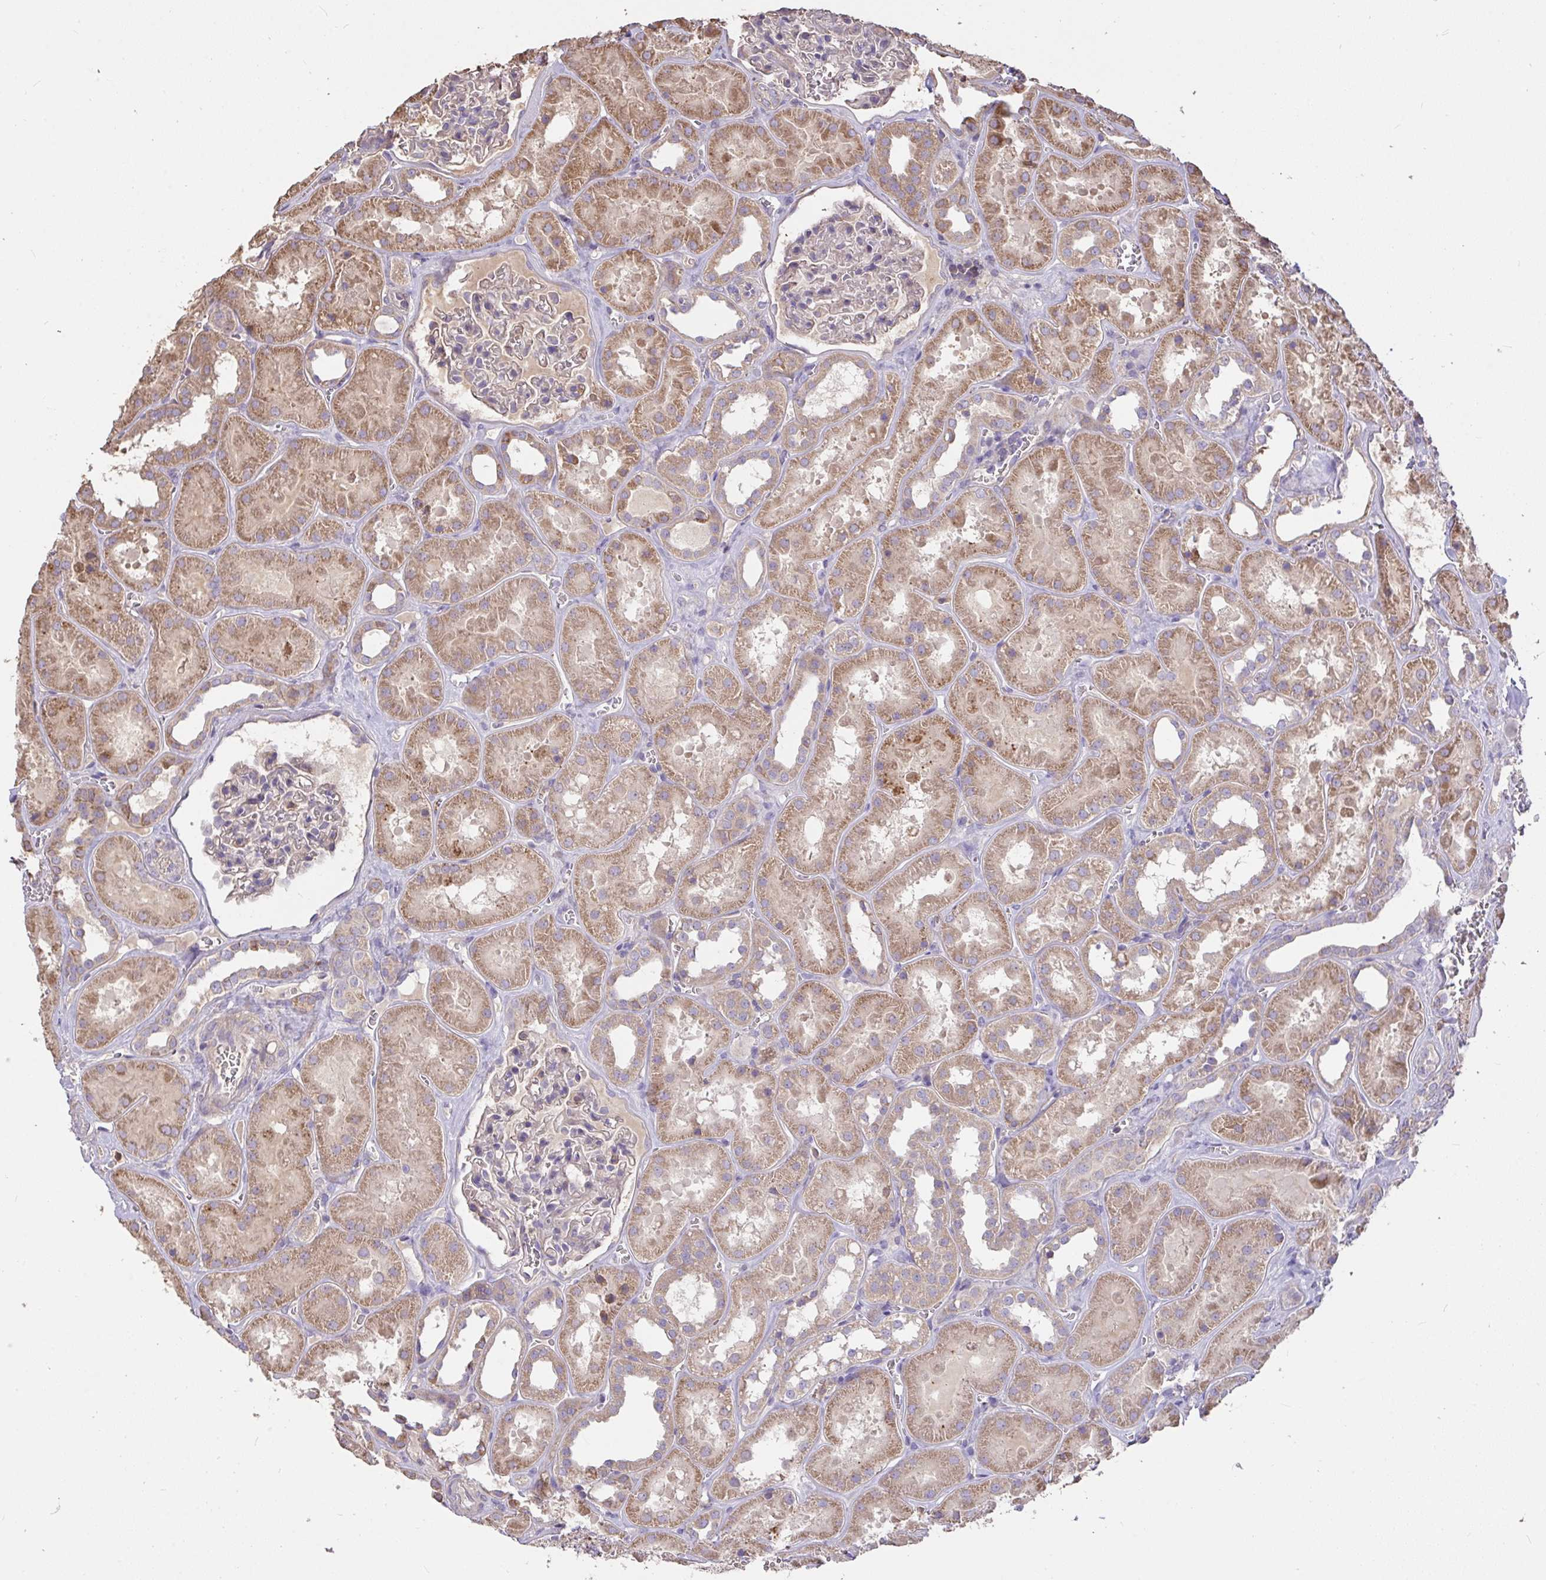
{"staining": {"intensity": "negative", "quantity": "none", "location": "none"}, "tissue": "kidney", "cell_type": "Cells in glomeruli", "image_type": "normal", "snomed": [{"axis": "morphology", "description": "Normal tissue, NOS"}, {"axis": "topography", "description": "Kidney"}], "caption": "This is an immunohistochemistry histopathology image of benign kidney. There is no positivity in cells in glomeruli.", "gene": "FCER1A", "patient": {"sex": "female", "age": 41}}